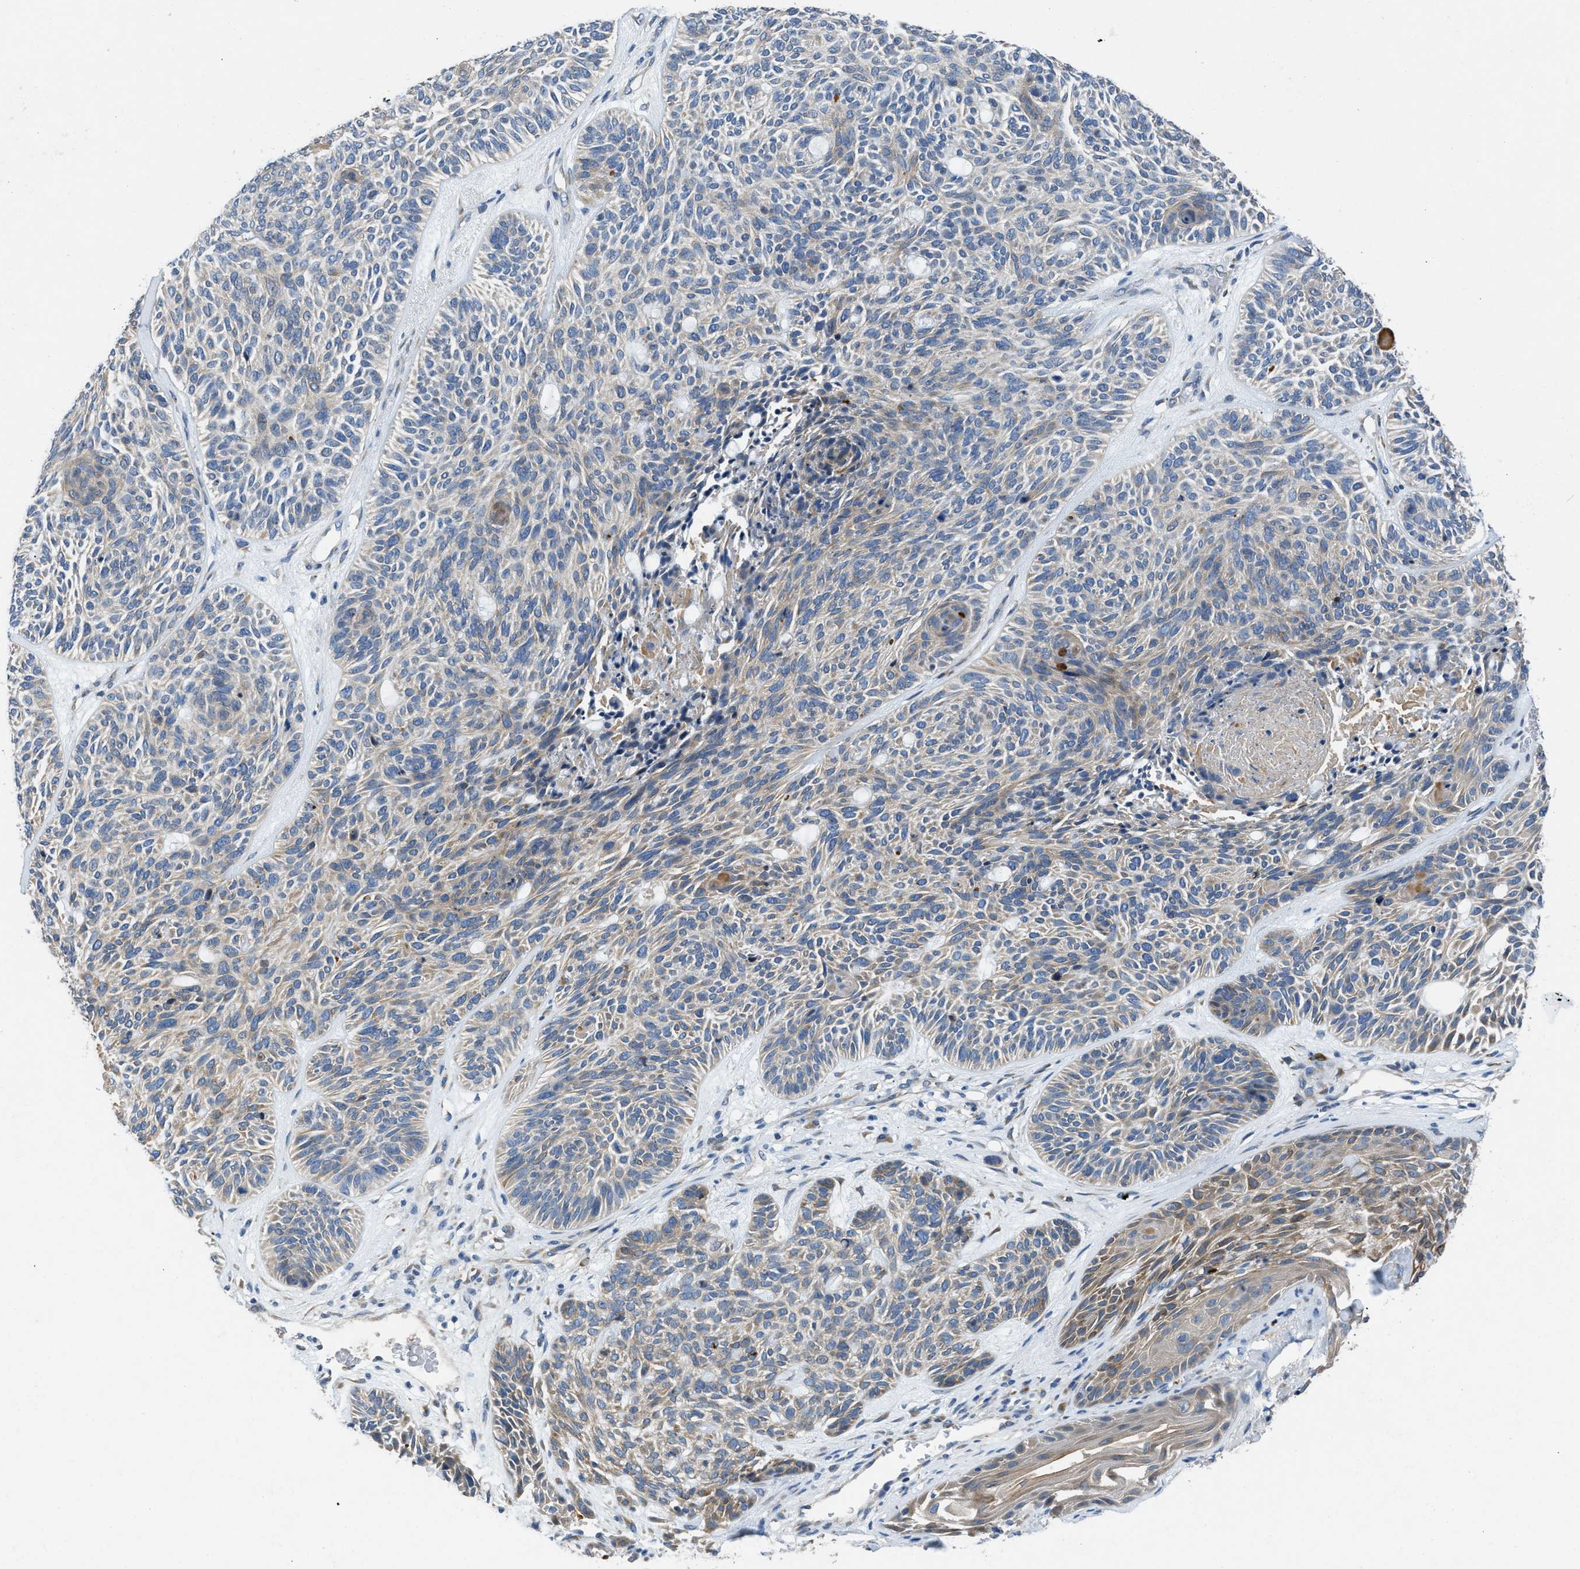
{"staining": {"intensity": "weak", "quantity": "25%-75%", "location": "cytoplasmic/membranous"}, "tissue": "skin cancer", "cell_type": "Tumor cells", "image_type": "cancer", "snomed": [{"axis": "morphology", "description": "Basal cell carcinoma"}, {"axis": "topography", "description": "Skin"}], "caption": "This is a photomicrograph of immunohistochemistry (IHC) staining of skin basal cell carcinoma, which shows weak staining in the cytoplasmic/membranous of tumor cells.", "gene": "GGCX", "patient": {"sex": "male", "age": 55}}